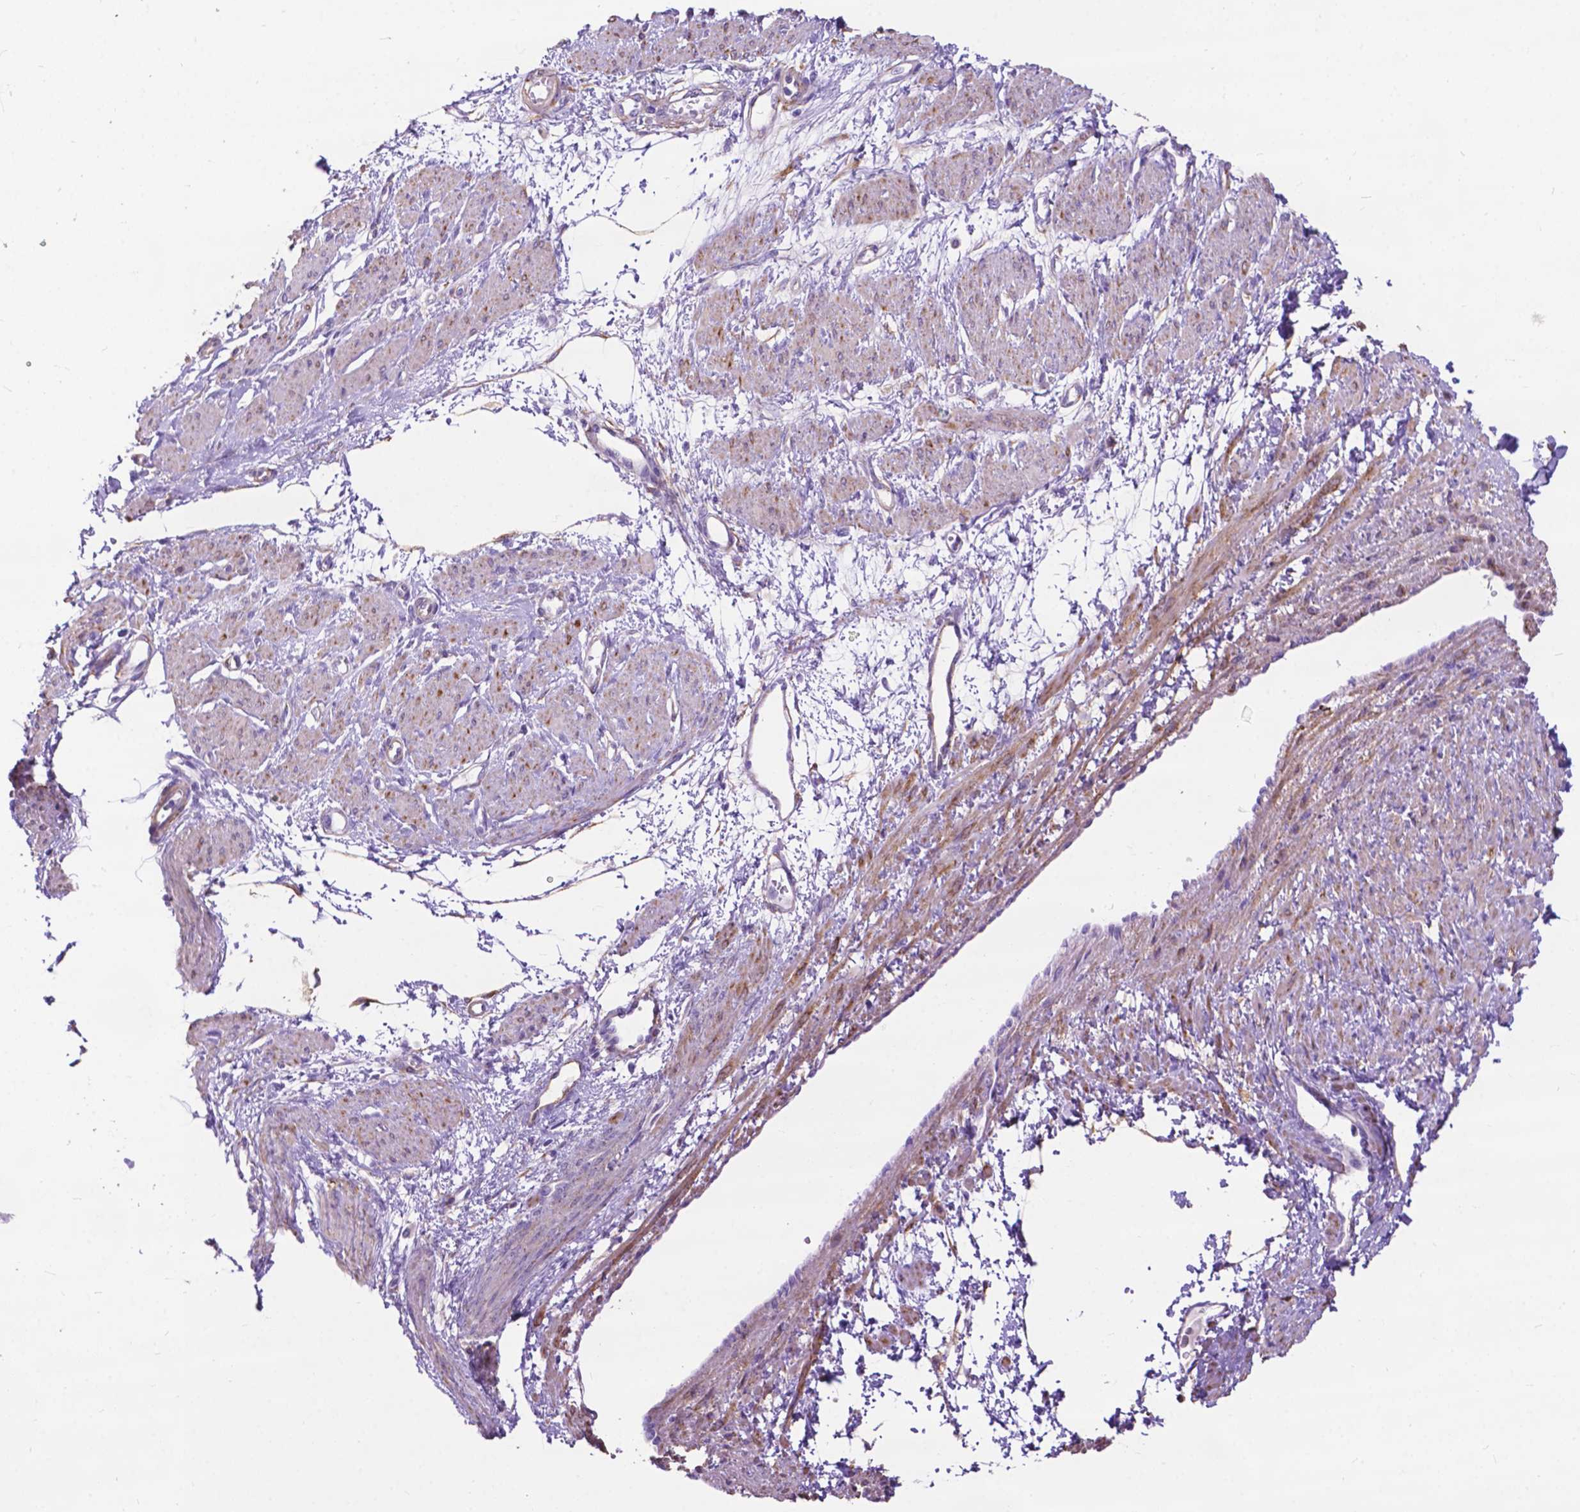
{"staining": {"intensity": "weak", "quantity": ">75%", "location": "cytoplasmic/membranous,nuclear"}, "tissue": "smooth muscle", "cell_type": "Smooth muscle cells", "image_type": "normal", "snomed": [{"axis": "morphology", "description": "Normal tissue, NOS"}, {"axis": "topography", "description": "Smooth muscle"}, {"axis": "topography", "description": "Uterus"}], "caption": "This is an image of immunohistochemistry (IHC) staining of unremarkable smooth muscle, which shows weak positivity in the cytoplasmic/membranous,nuclear of smooth muscle cells.", "gene": "PCDHA12", "patient": {"sex": "female", "age": 39}}